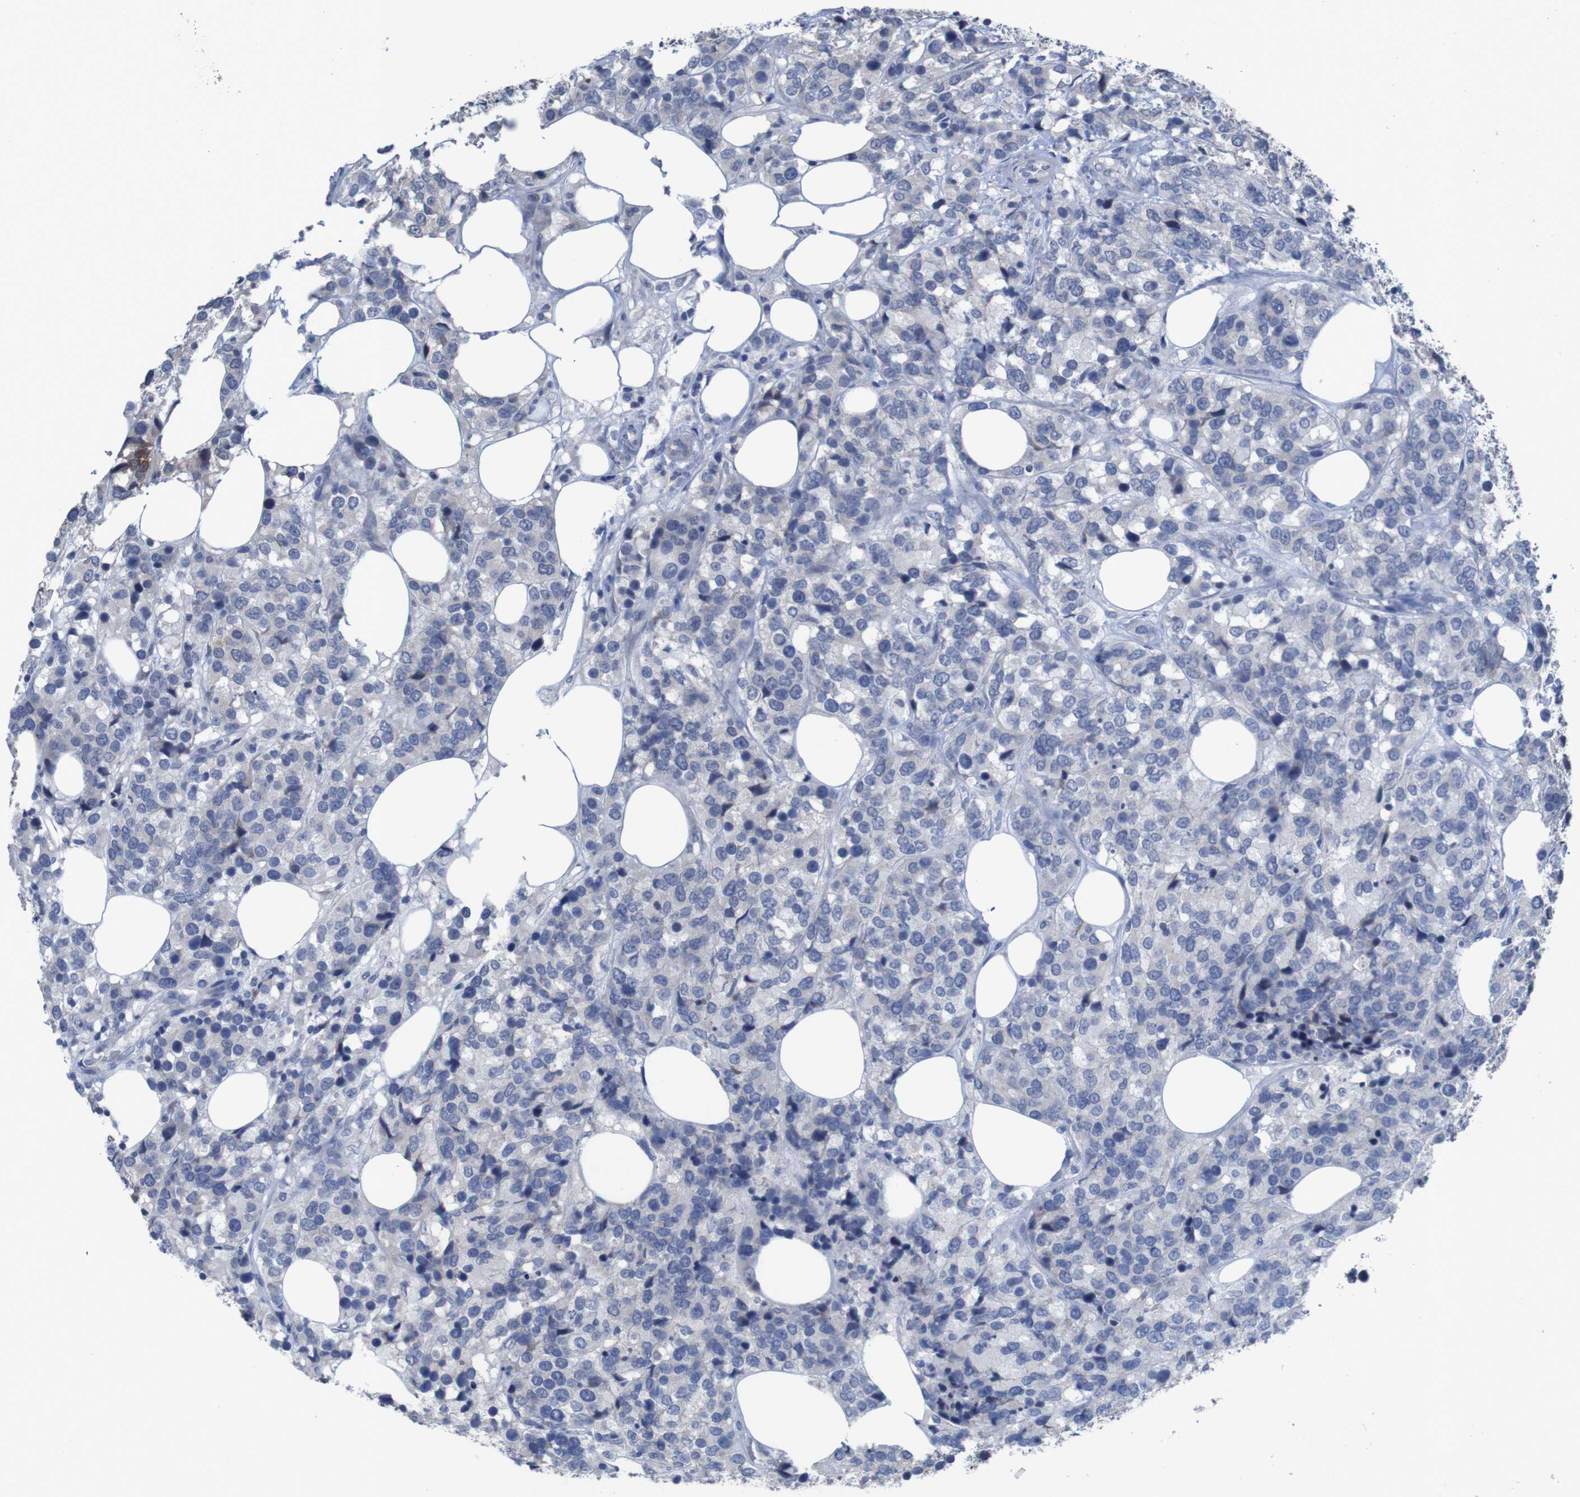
{"staining": {"intensity": "negative", "quantity": "none", "location": "none"}, "tissue": "breast cancer", "cell_type": "Tumor cells", "image_type": "cancer", "snomed": [{"axis": "morphology", "description": "Lobular carcinoma"}, {"axis": "topography", "description": "Breast"}], "caption": "Tumor cells show no significant staining in breast lobular carcinoma. (Brightfield microscopy of DAB (3,3'-diaminobenzidine) IHC at high magnification).", "gene": "CLDN18", "patient": {"sex": "female", "age": 59}}